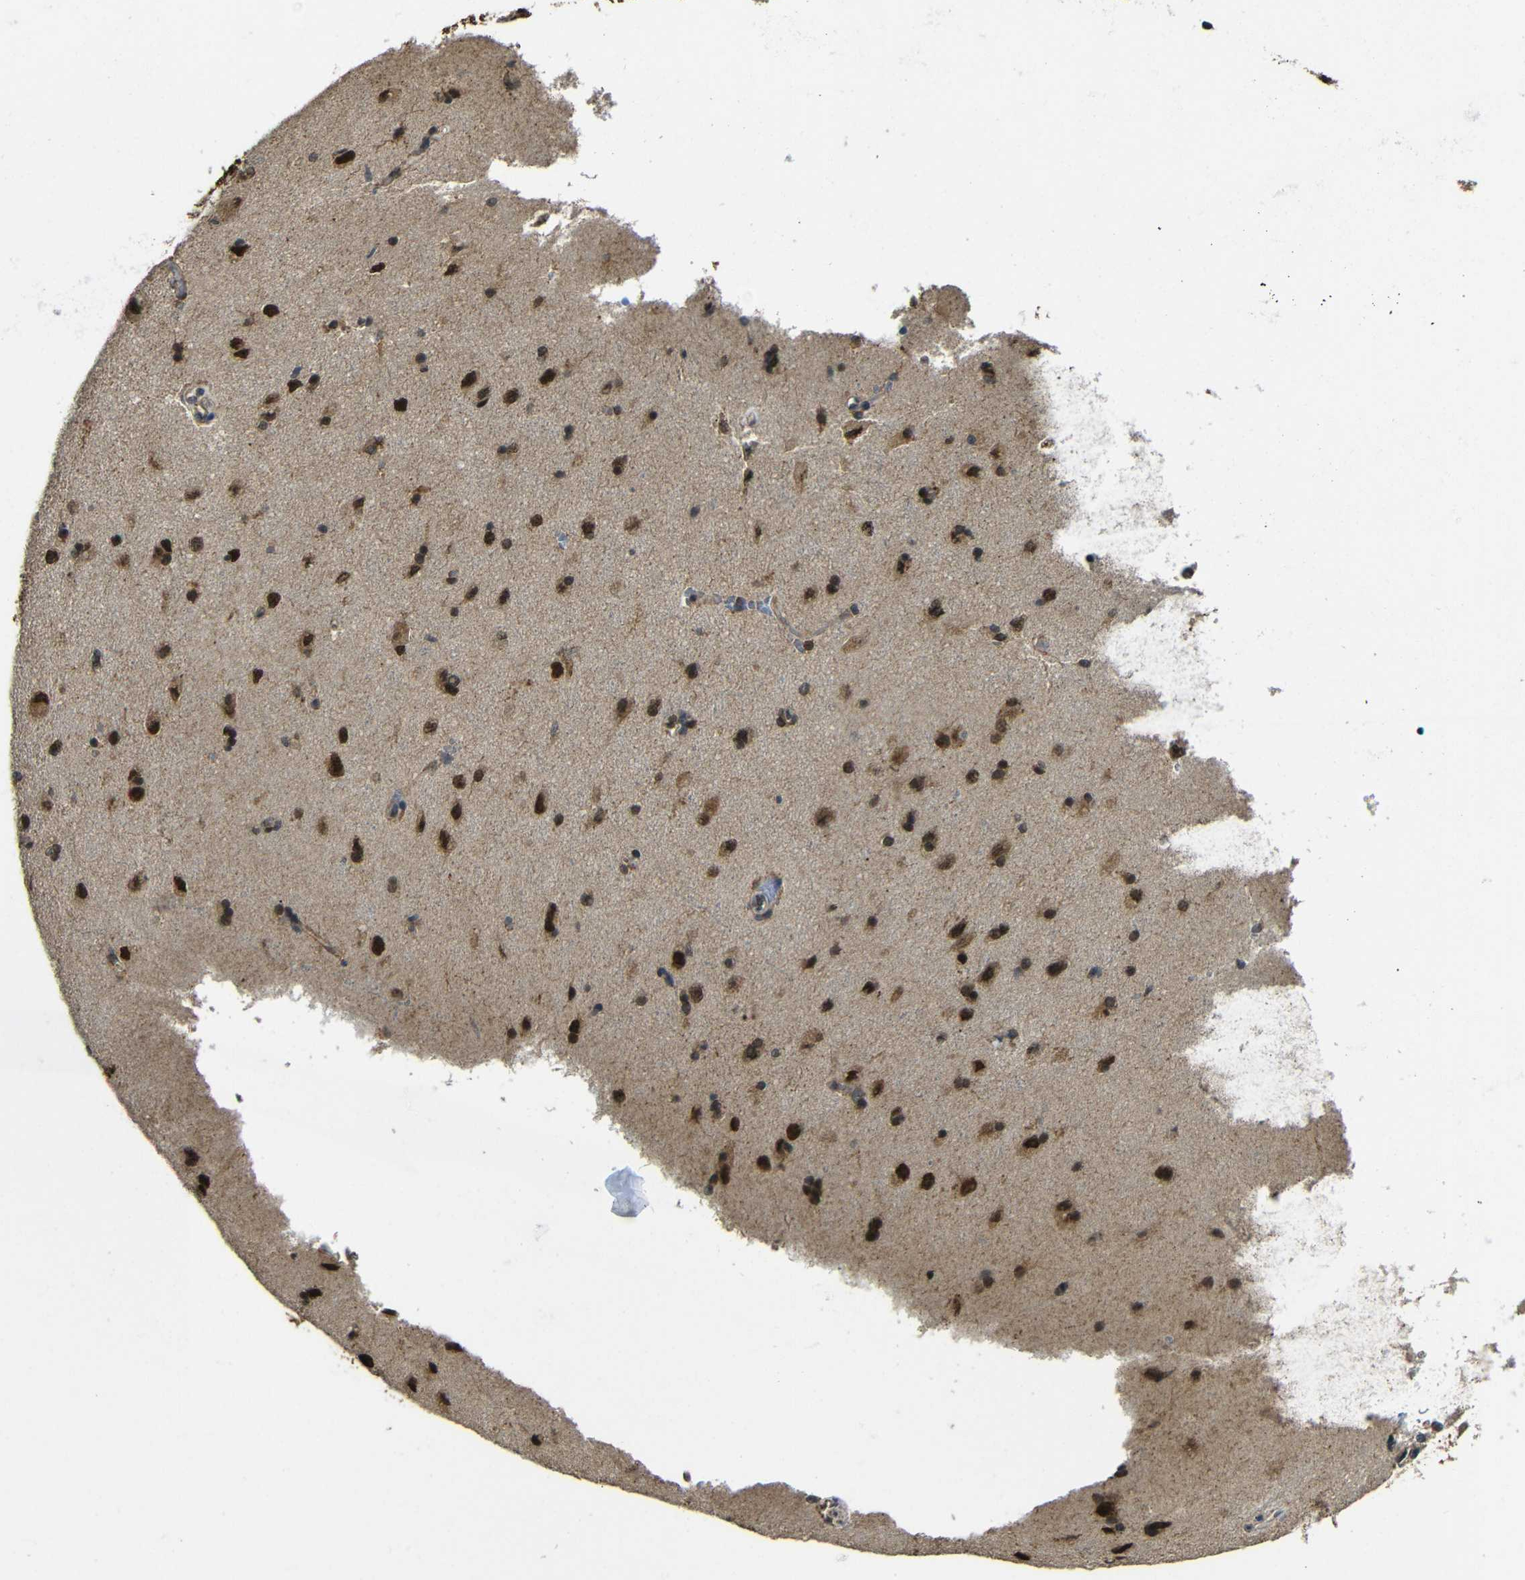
{"staining": {"intensity": "moderate", "quantity": ">75%", "location": "cytoplasmic/membranous,nuclear"}, "tissue": "cerebral cortex", "cell_type": "Endothelial cells", "image_type": "normal", "snomed": [{"axis": "morphology", "description": "Normal tissue, NOS"}, {"axis": "topography", "description": "Cerebral cortex"}], "caption": "Immunohistochemical staining of benign human cerebral cortex demonstrates >75% levels of moderate cytoplasmic/membranous,nuclear protein staining in approximately >75% of endothelial cells. The protein of interest is stained brown, and the nuclei are stained in blue (DAB IHC with brightfield microscopy, high magnification).", "gene": "FAM172A", "patient": {"sex": "male", "age": 62}}